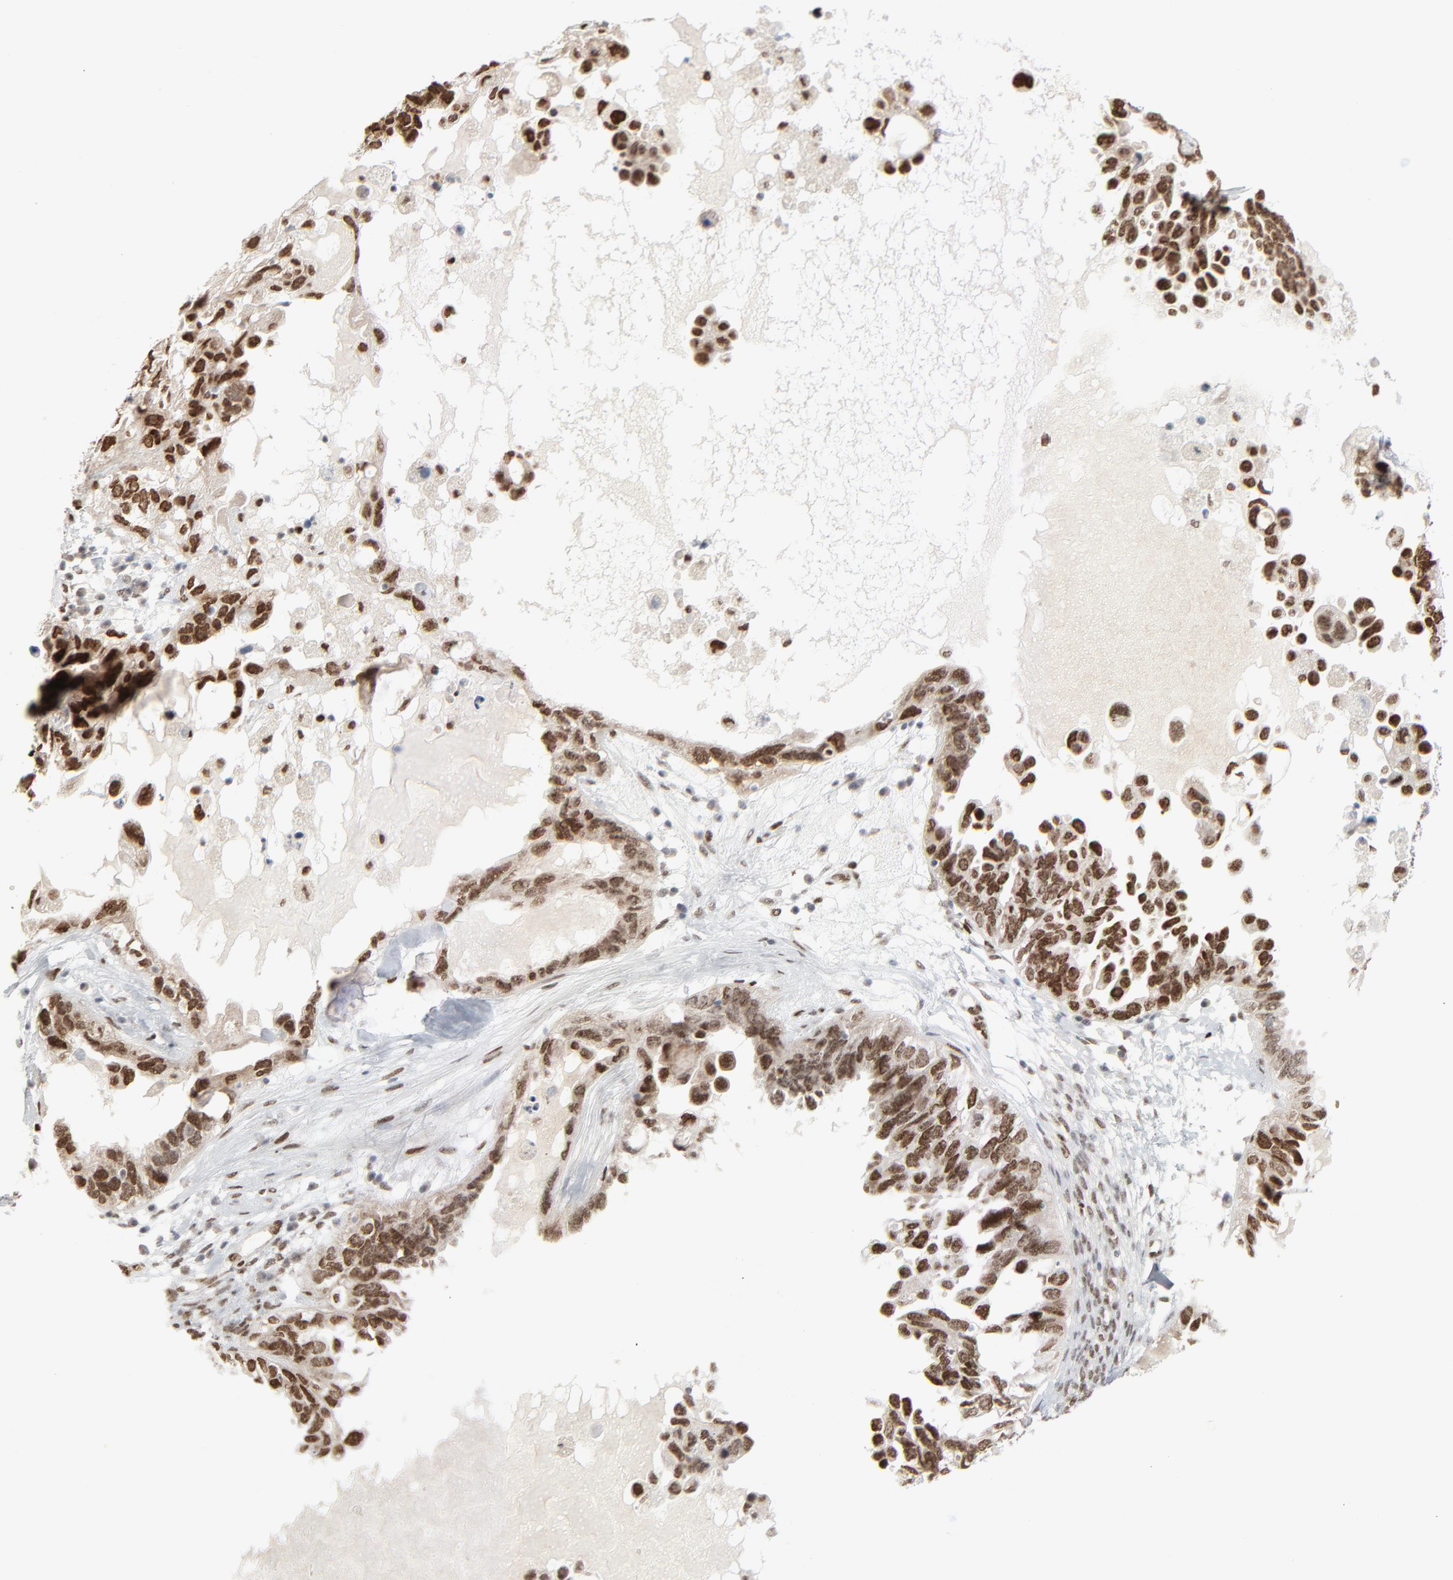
{"staining": {"intensity": "strong", "quantity": ">75%", "location": "nuclear"}, "tissue": "ovarian cancer", "cell_type": "Tumor cells", "image_type": "cancer", "snomed": [{"axis": "morphology", "description": "Cystadenocarcinoma, serous, NOS"}, {"axis": "topography", "description": "Ovary"}], "caption": "High-power microscopy captured an immunohistochemistry micrograph of ovarian serous cystadenocarcinoma, revealing strong nuclear expression in approximately >75% of tumor cells.", "gene": "CUX1", "patient": {"sex": "female", "age": 82}}